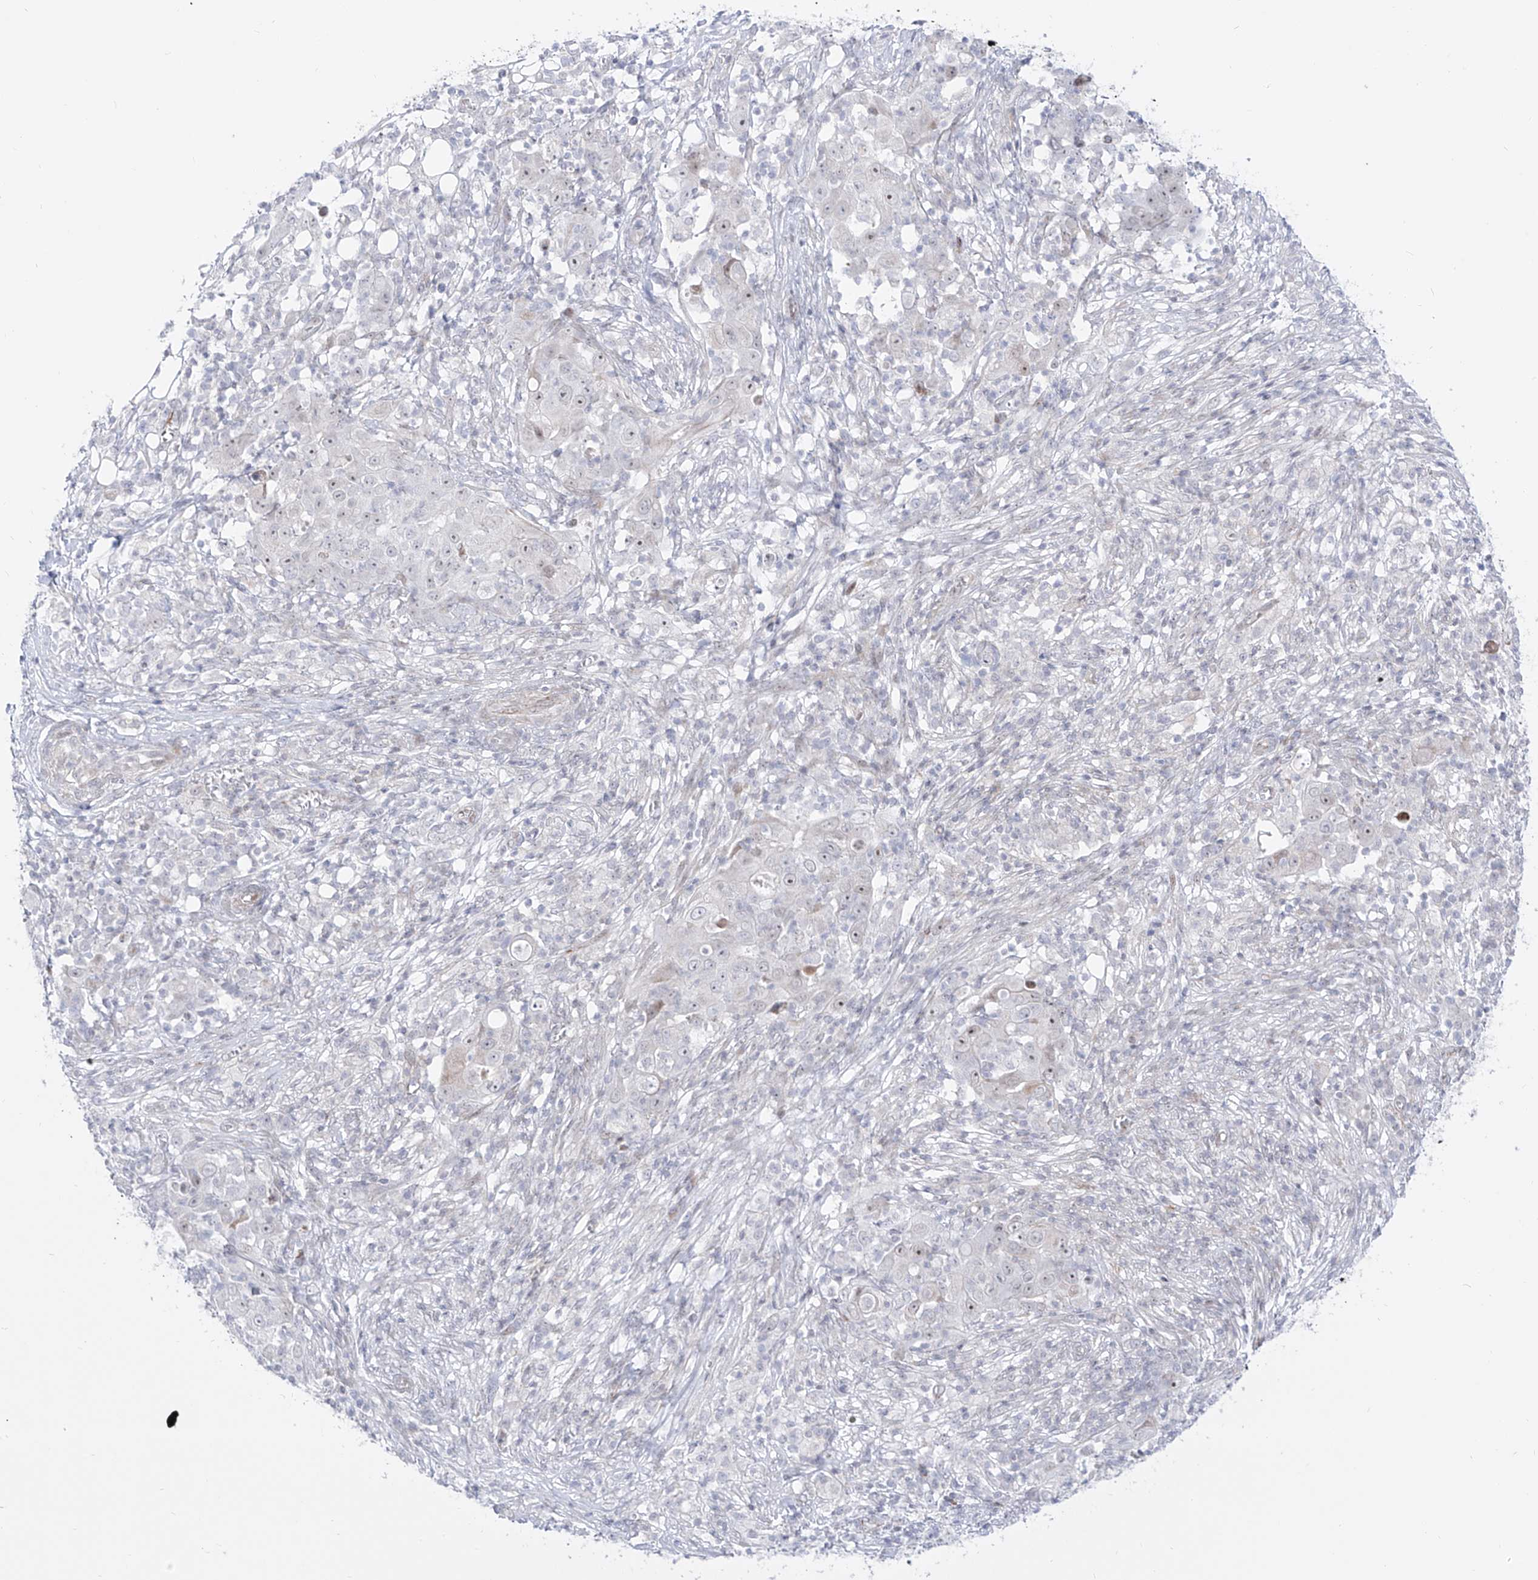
{"staining": {"intensity": "negative", "quantity": "none", "location": "none"}, "tissue": "ovarian cancer", "cell_type": "Tumor cells", "image_type": "cancer", "snomed": [{"axis": "morphology", "description": "Carcinoma, endometroid"}, {"axis": "topography", "description": "Ovary"}], "caption": "Tumor cells are negative for brown protein staining in ovarian endometroid carcinoma.", "gene": "ZNF180", "patient": {"sex": "female", "age": 42}}